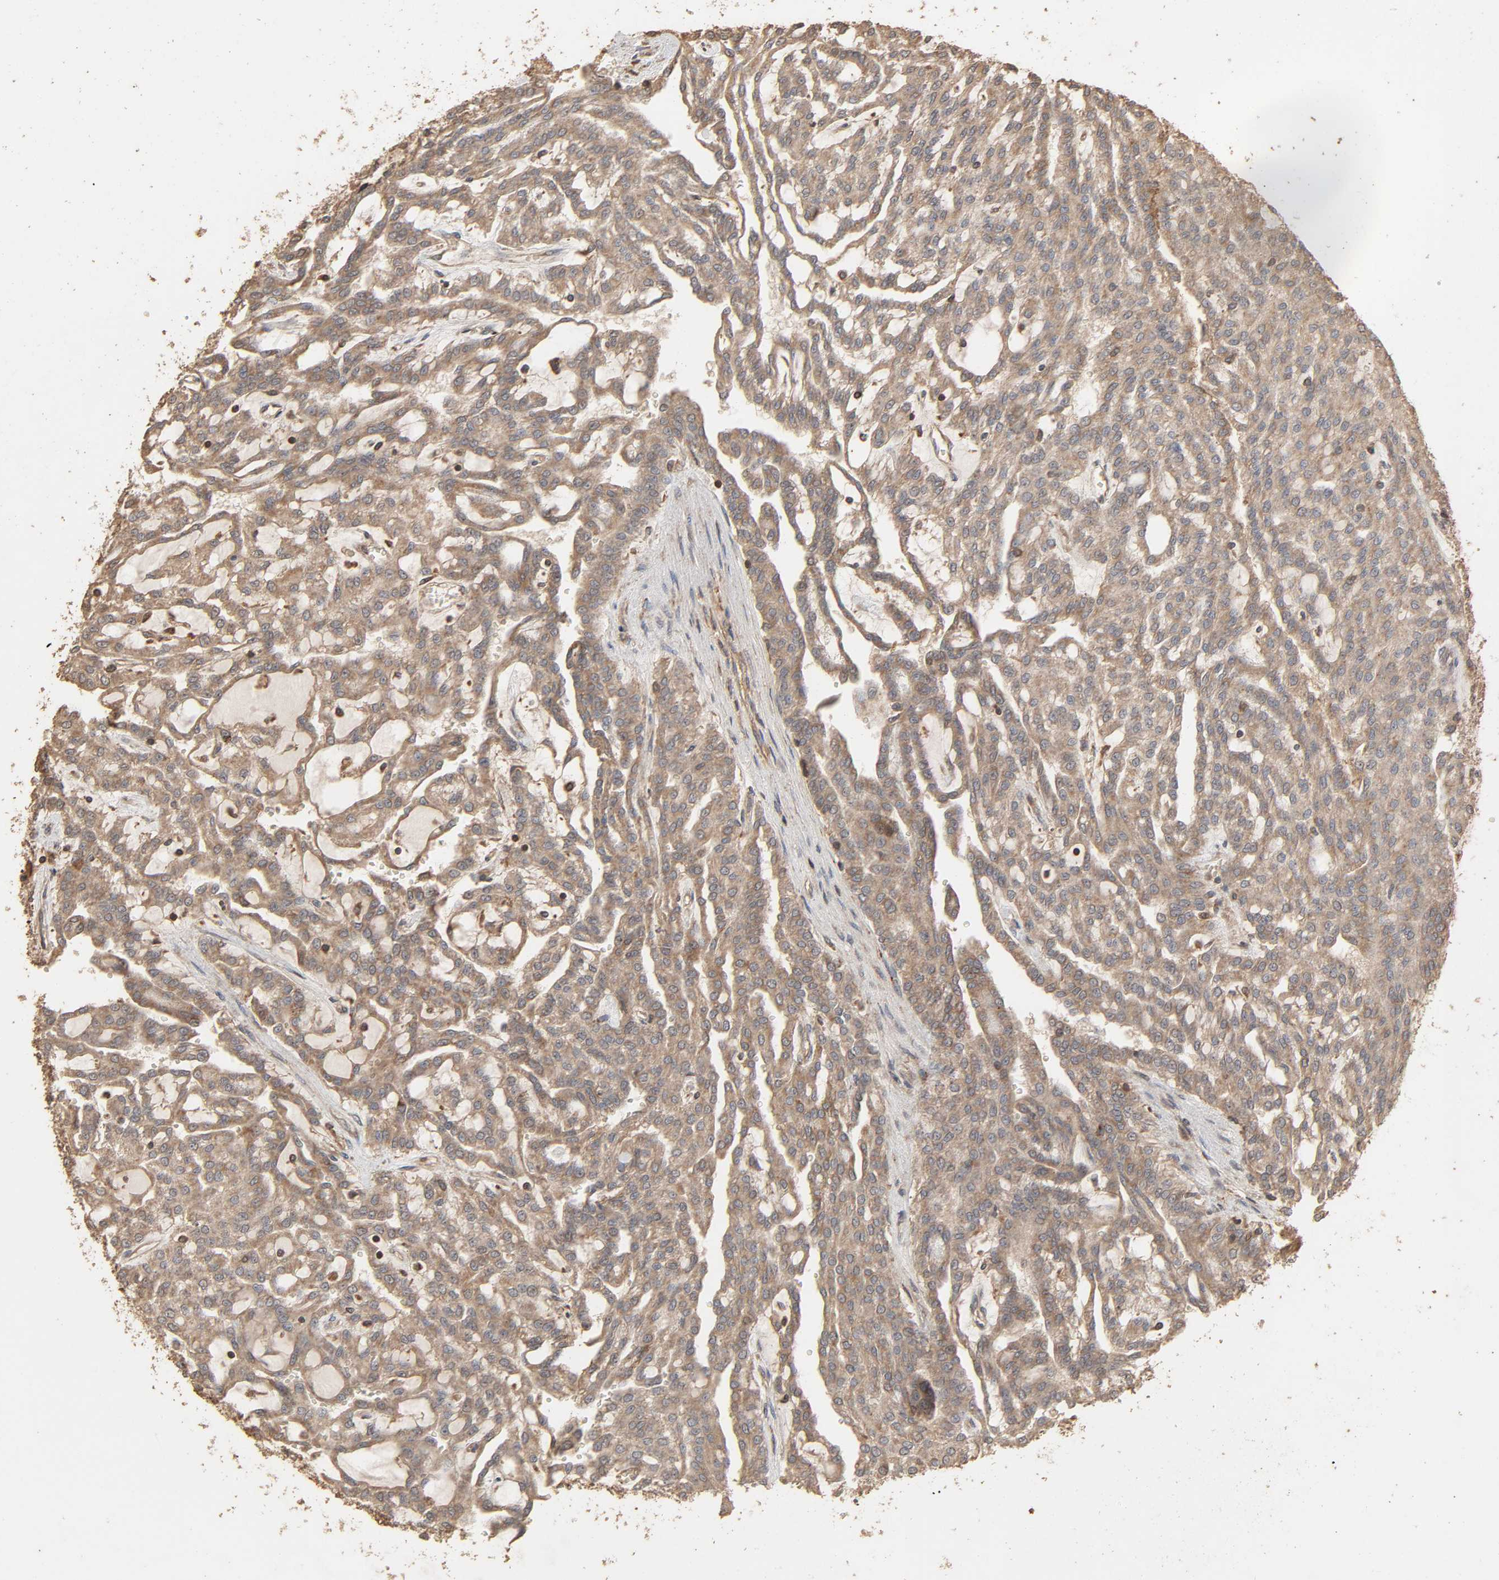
{"staining": {"intensity": "moderate", "quantity": "25%-75%", "location": "cytoplasmic/membranous"}, "tissue": "renal cancer", "cell_type": "Tumor cells", "image_type": "cancer", "snomed": [{"axis": "morphology", "description": "Adenocarcinoma, NOS"}, {"axis": "topography", "description": "Kidney"}], "caption": "Immunohistochemistry (DAB (3,3'-diaminobenzidine)) staining of adenocarcinoma (renal) exhibits moderate cytoplasmic/membranous protein expression in approximately 25%-75% of tumor cells. Nuclei are stained in blue.", "gene": "RPS6KA6", "patient": {"sex": "male", "age": 63}}